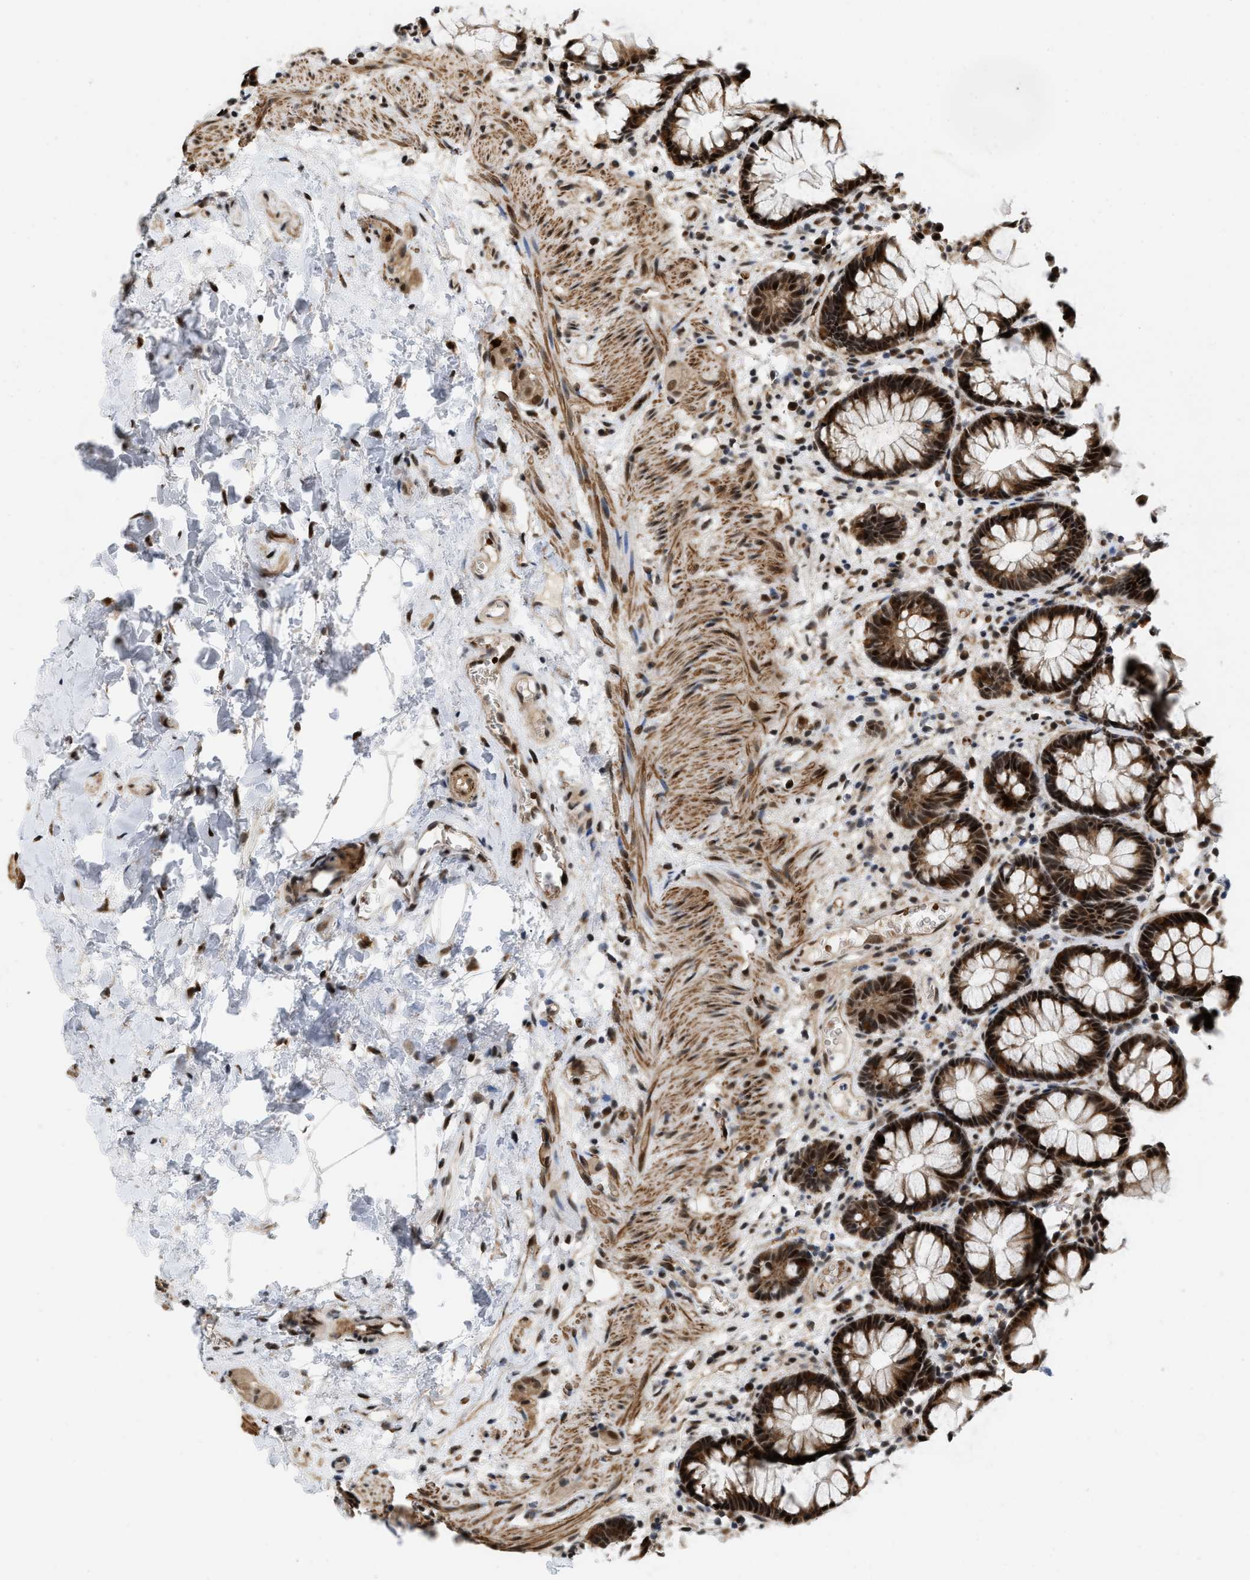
{"staining": {"intensity": "strong", "quantity": ">75%", "location": "cytoplasmic/membranous,nuclear"}, "tissue": "rectum", "cell_type": "Glandular cells", "image_type": "normal", "snomed": [{"axis": "morphology", "description": "Normal tissue, NOS"}, {"axis": "topography", "description": "Rectum"}], "caption": "Strong cytoplasmic/membranous,nuclear positivity for a protein is present in approximately >75% of glandular cells of normal rectum using IHC.", "gene": "ANKRD11", "patient": {"sex": "male", "age": 64}}